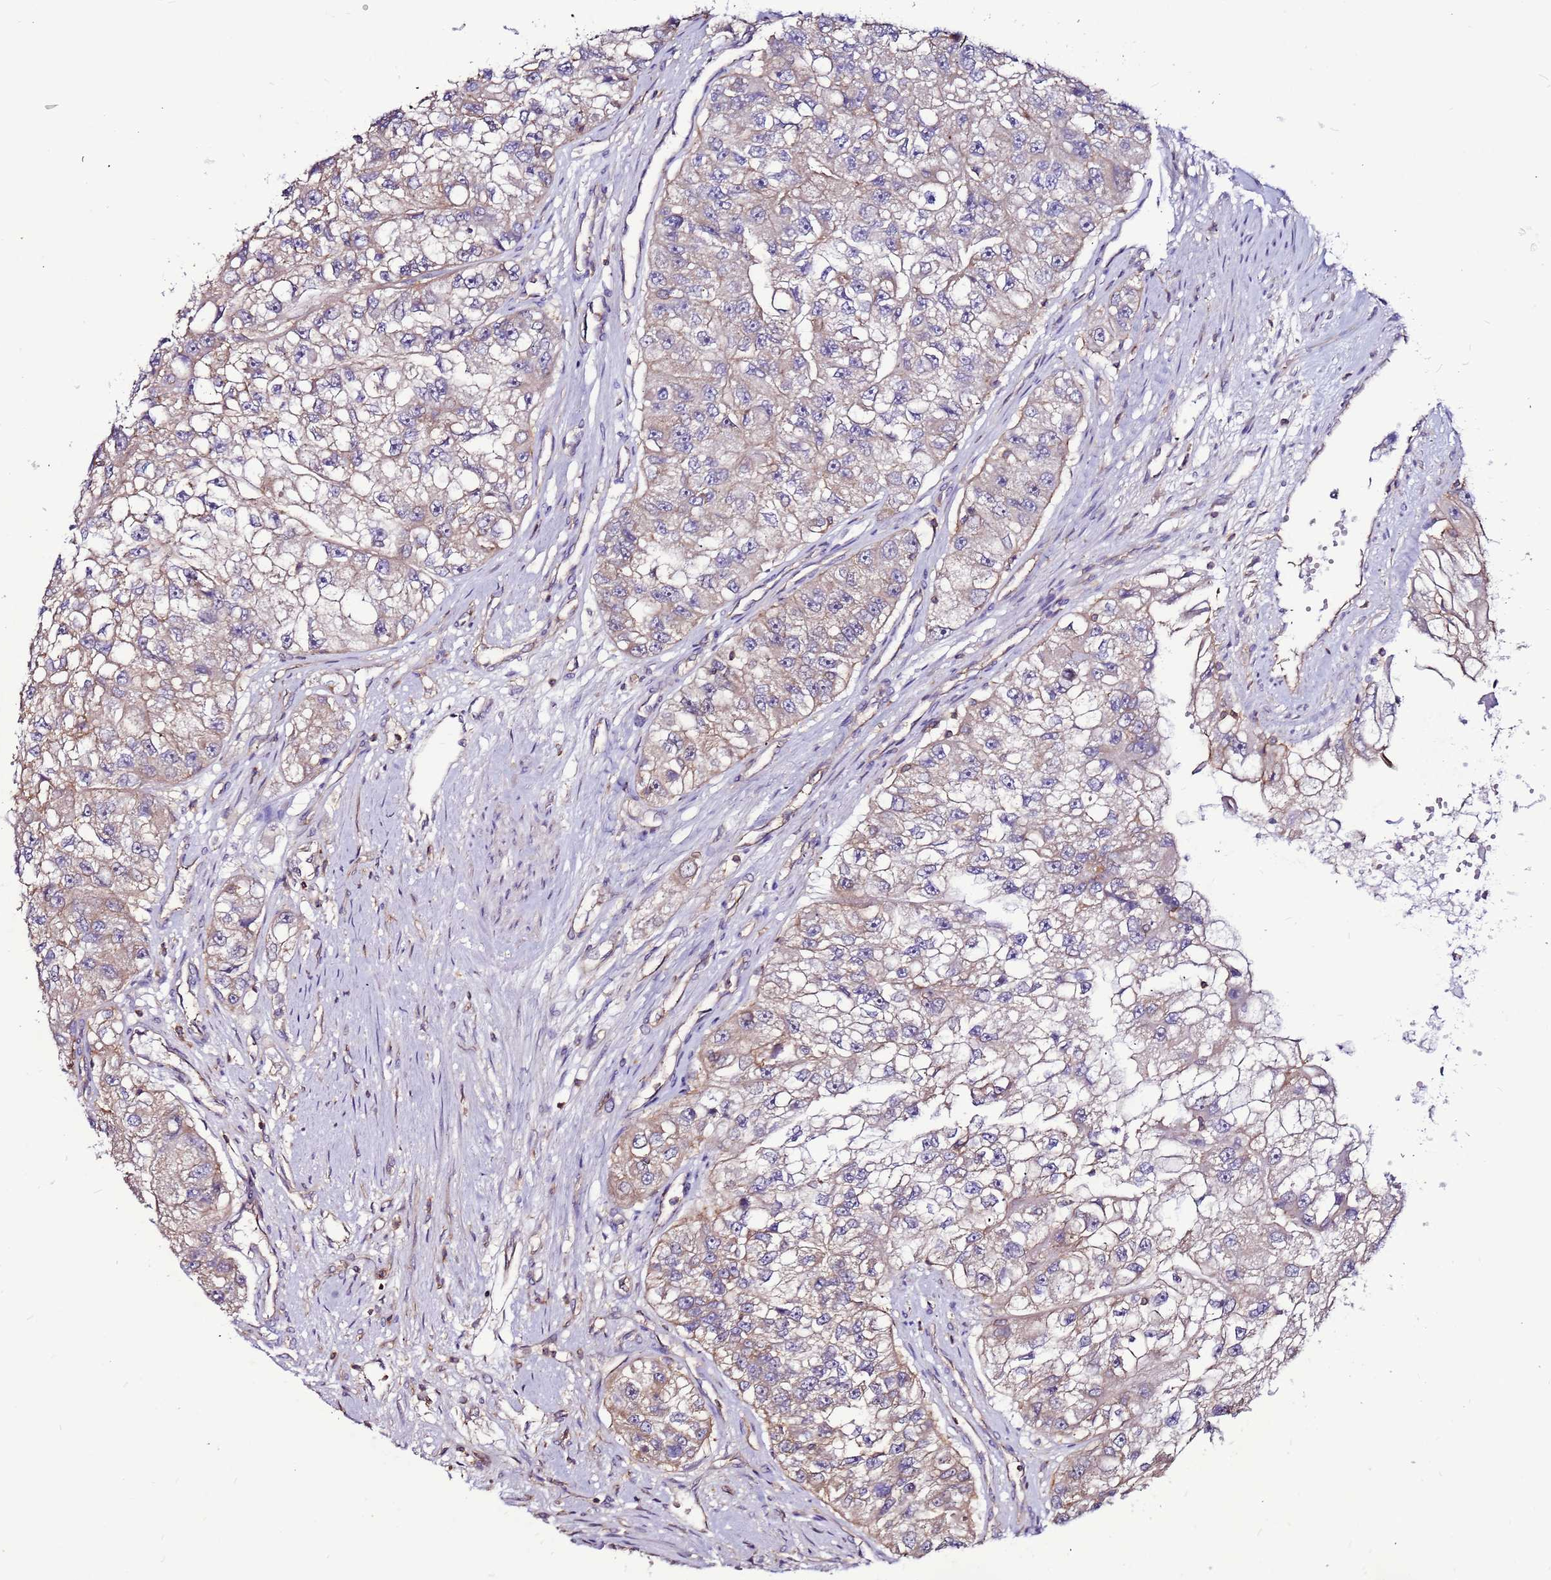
{"staining": {"intensity": "weak", "quantity": "25%-75%", "location": "cytoplasmic/membranous"}, "tissue": "renal cancer", "cell_type": "Tumor cells", "image_type": "cancer", "snomed": [{"axis": "morphology", "description": "Adenocarcinoma, NOS"}, {"axis": "topography", "description": "Kidney"}], "caption": "Protein expression analysis of human renal adenocarcinoma reveals weak cytoplasmic/membranous expression in approximately 25%-75% of tumor cells.", "gene": "NRN1L", "patient": {"sex": "male", "age": 63}}